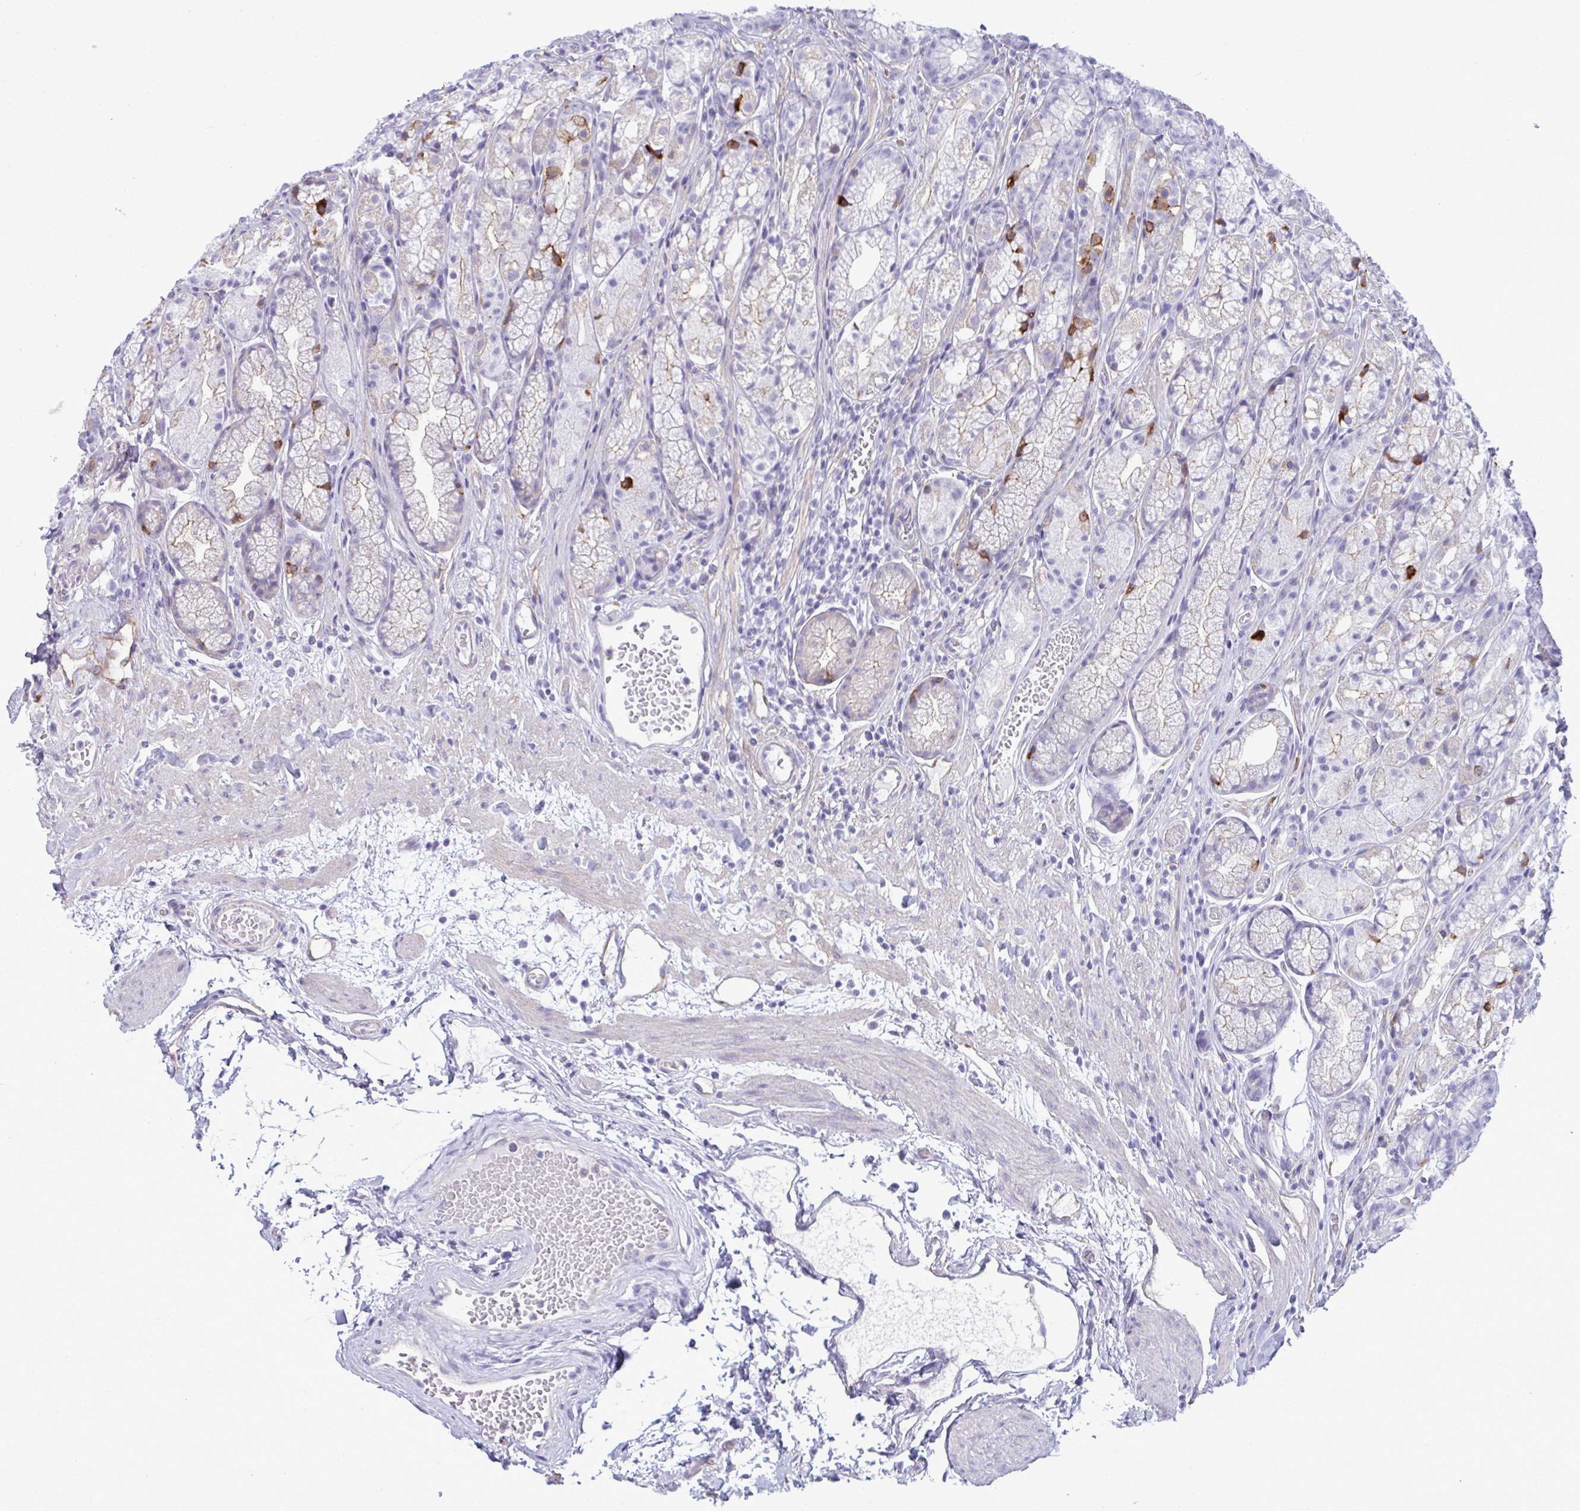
{"staining": {"intensity": "moderate", "quantity": "<25%", "location": "cytoplasmic/membranous"}, "tissue": "stomach", "cell_type": "Glandular cells", "image_type": "normal", "snomed": [{"axis": "morphology", "description": "Normal tissue, NOS"}, {"axis": "topography", "description": "Smooth muscle"}, {"axis": "topography", "description": "Stomach"}], "caption": "Protein expression analysis of benign stomach demonstrates moderate cytoplasmic/membranous positivity in about <25% of glandular cells. (DAB = brown stain, brightfield microscopy at high magnification).", "gene": "MYH10", "patient": {"sex": "male", "age": 70}}